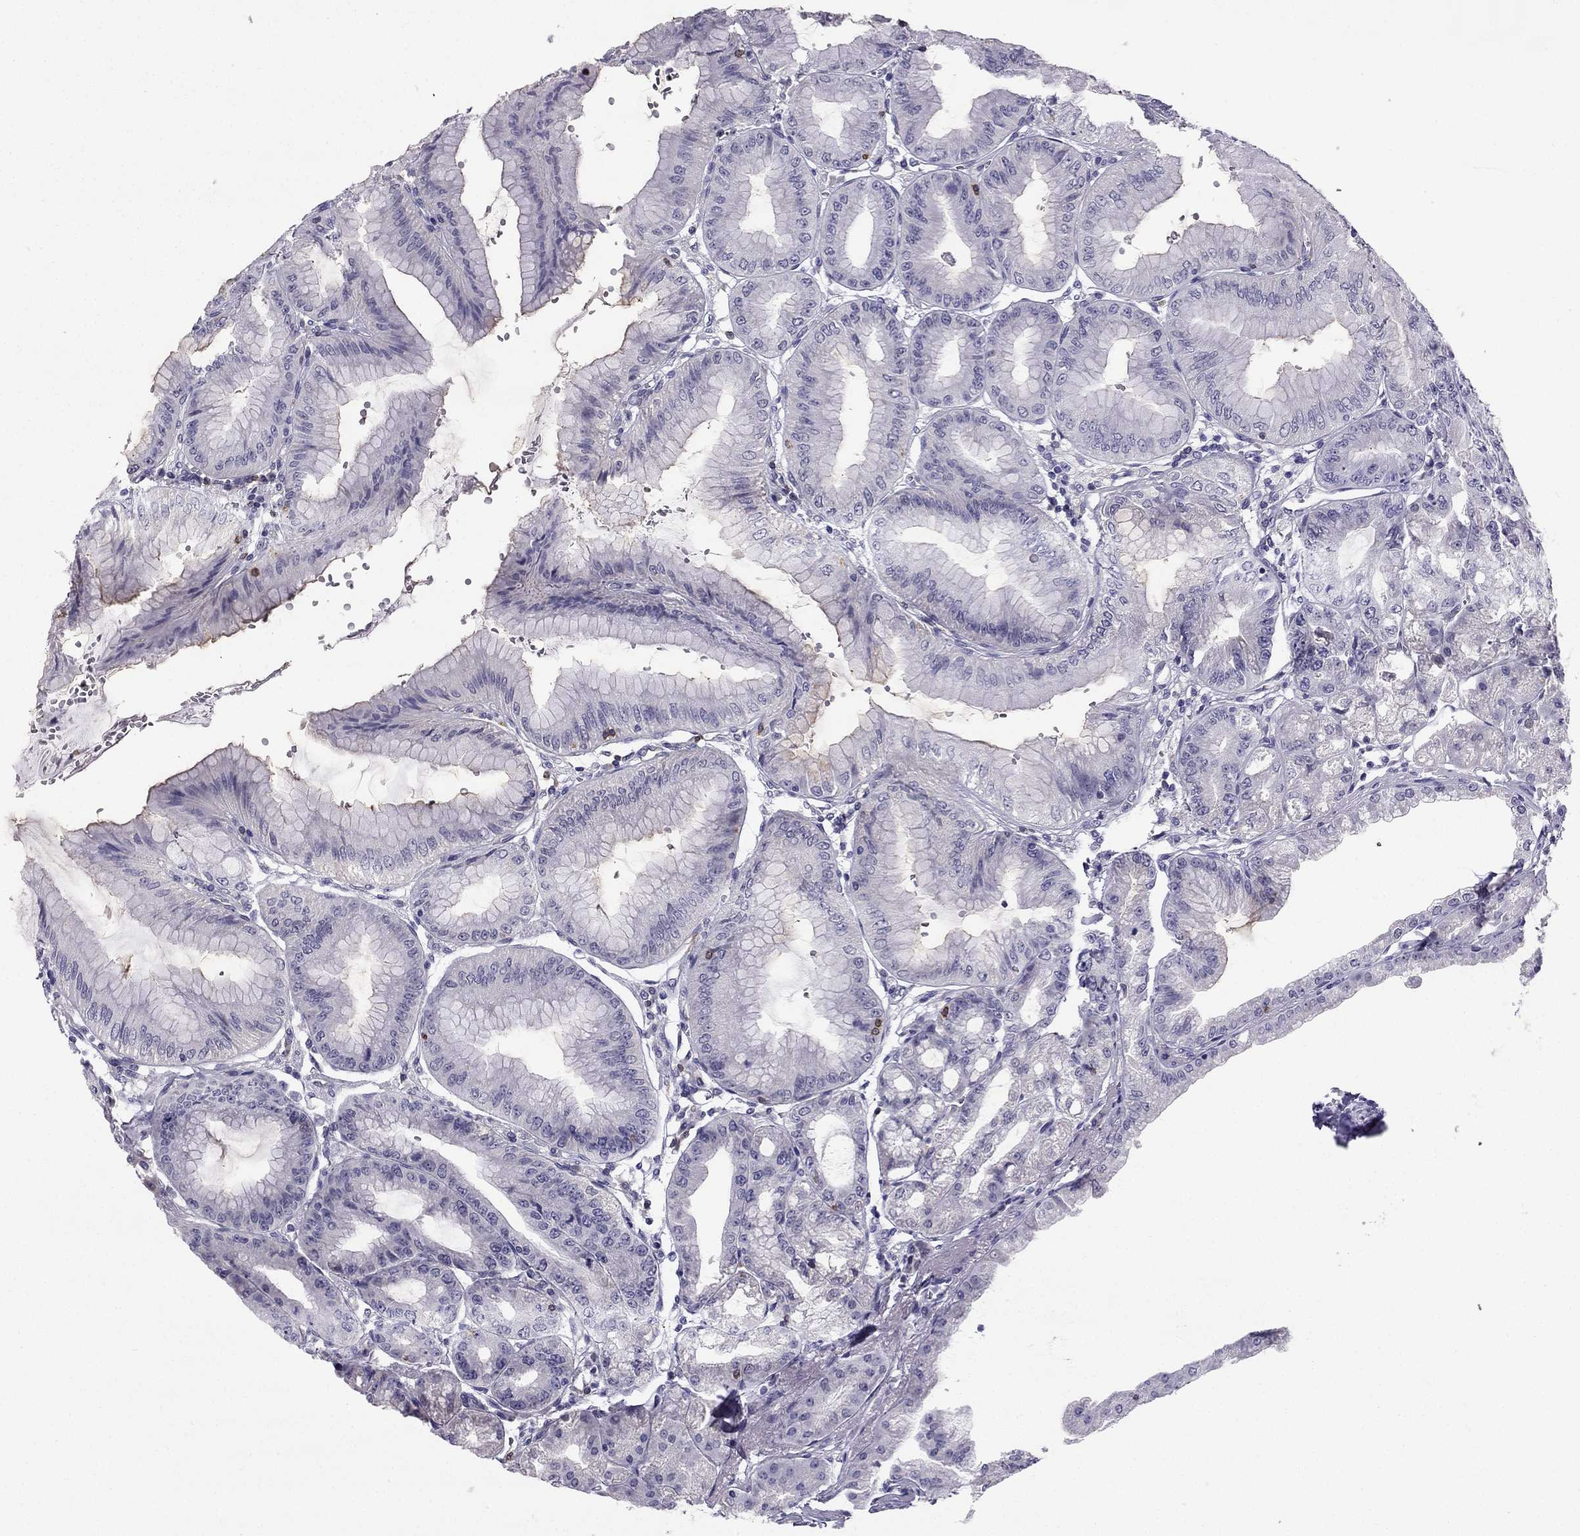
{"staining": {"intensity": "negative", "quantity": "none", "location": "none"}, "tissue": "stomach", "cell_type": "Glandular cells", "image_type": "normal", "snomed": [{"axis": "morphology", "description": "Normal tissue, NOS"}, {"axis": "topography", "description": "Stomach"}], "caption": "Photomicrograph shows no significant protein staining in glandular cells of unremarkable stomach.", "gene": "CCK", "patient": {"sex": "male", "age": 71}}